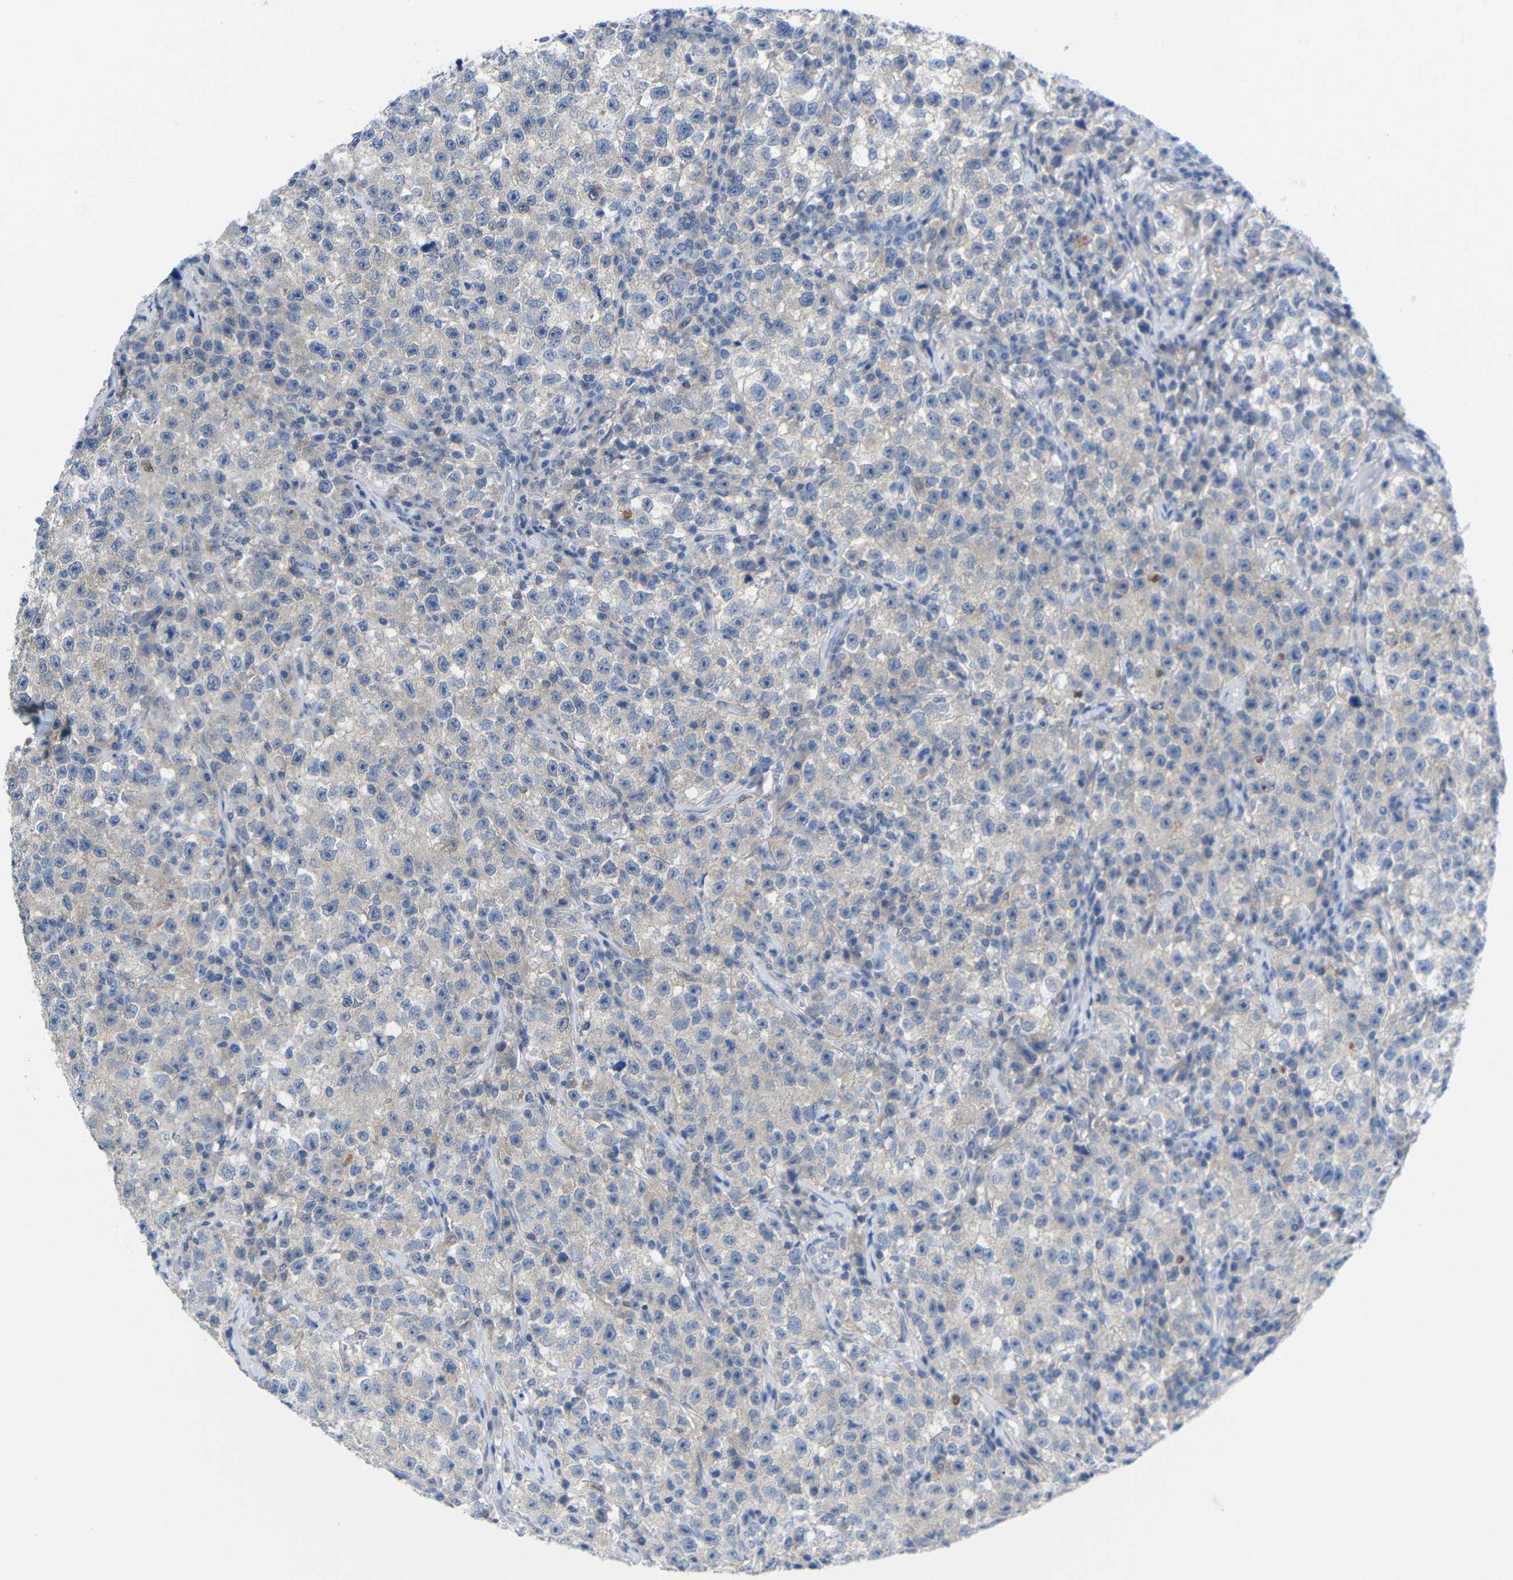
{"staining": {"intensity": "negative", "quantity": "none", "location": "none"}, "tissue": "testis cancer", "cell_type": "Tumor cells", "image_type": "cancer", "snomed": [{"axis": "morphology", "description": "Seminoma, NOS"}, {"axis": "topography", "description": "Testis"}], "caption": "A micrograph of testis seminoma stained for a protein demonstrates no brown staining in tumor cells. Nuclei are stained in blue.", "gene": "PEBP1", "patient": {"sex": "male", "age": 22}}